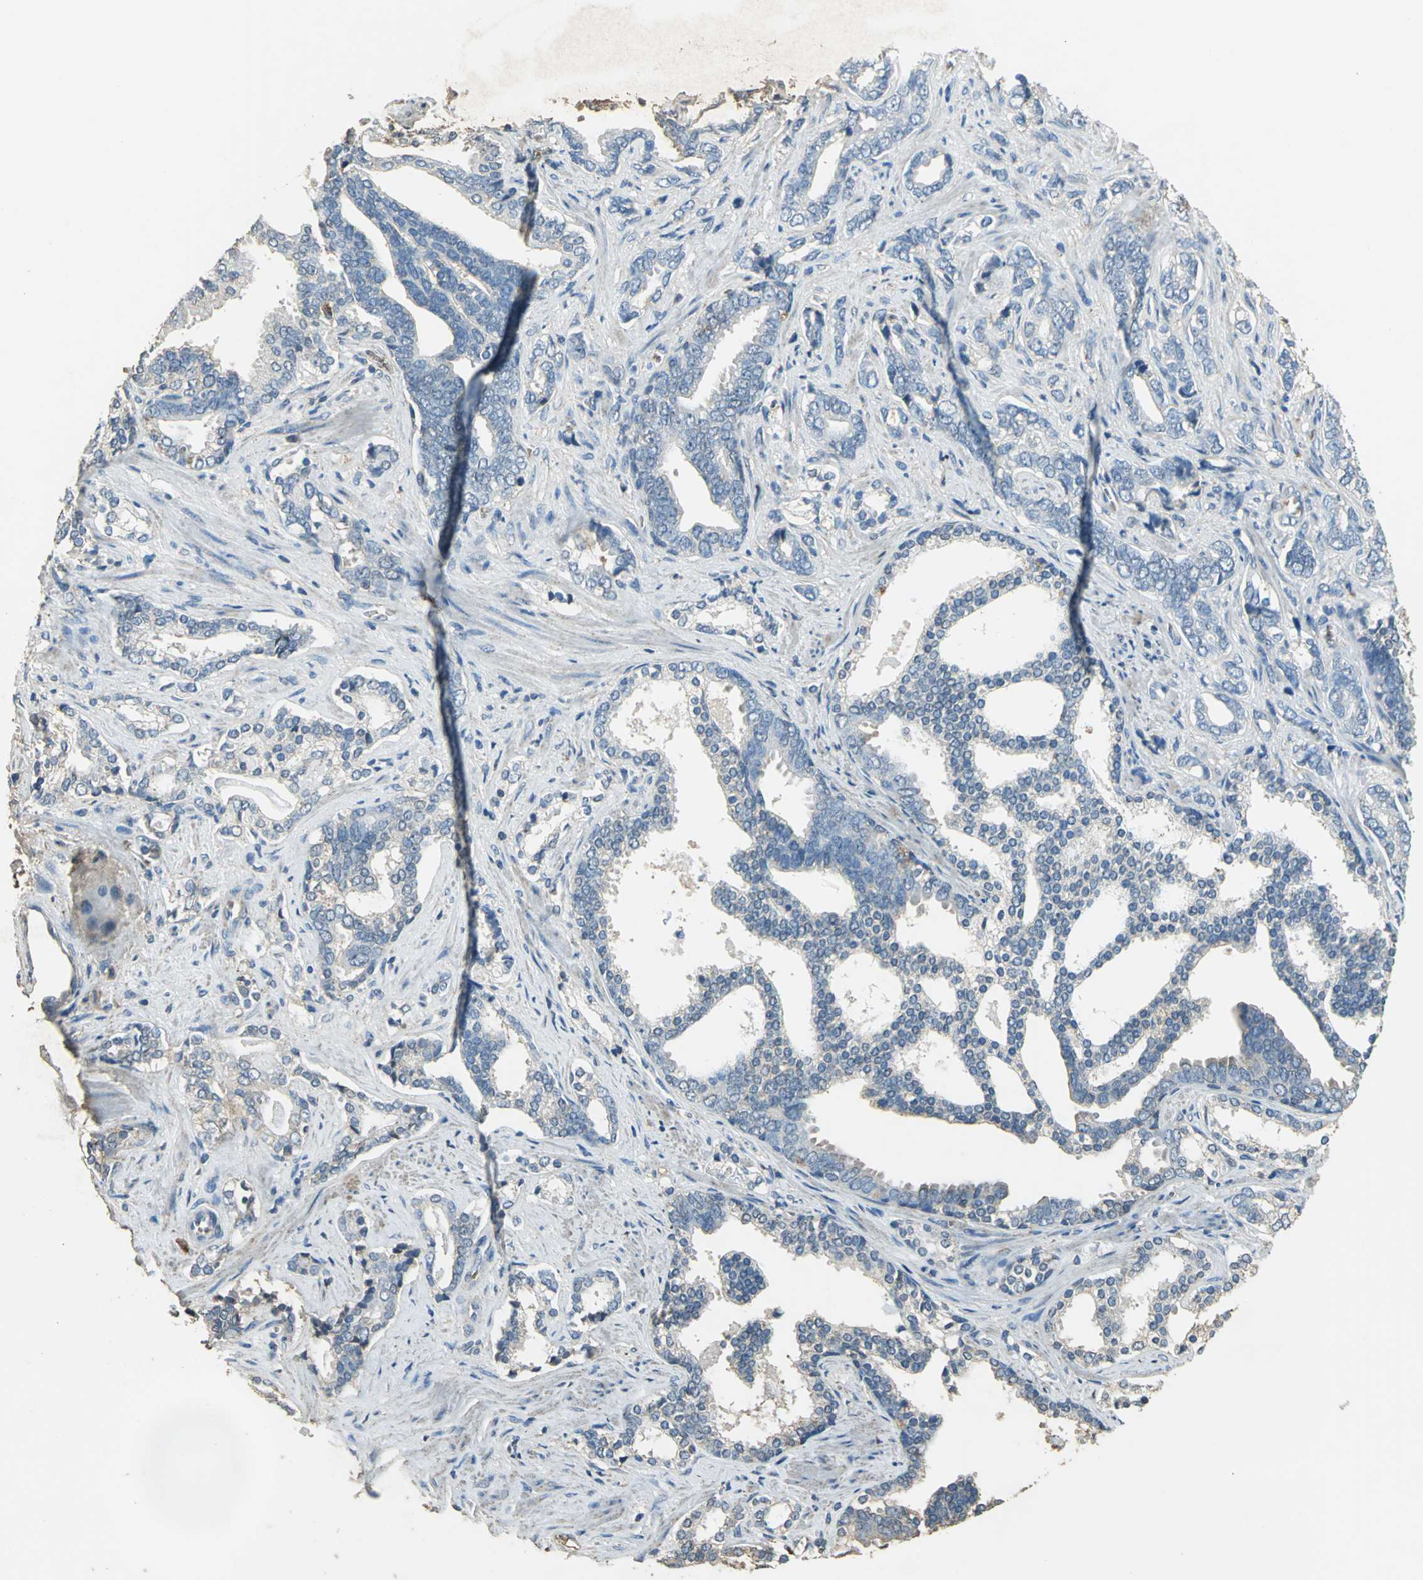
{"staining": {"intensity": "weak", "quantity": "25%-75%", "location": "cytoplasmic/membranous"}, "tissue": "prostate cancer", "cell_type": "Tumor cells", "image_type": "cancer", "snomed": [{"axis": "morphology", "description": "Adenocarcinoma, High grade"}, {"axis": "topography", "description": "Prostate"}], "caption": "The histopathology image shows staining of high-grade adenocarcinoma (prostate), revealing weak cytoplasmic/membranous protein positivity (brown color) within tumor cells.", "gene": "TRAPPC2", "patient": {"sex": "male", "age": 67}}